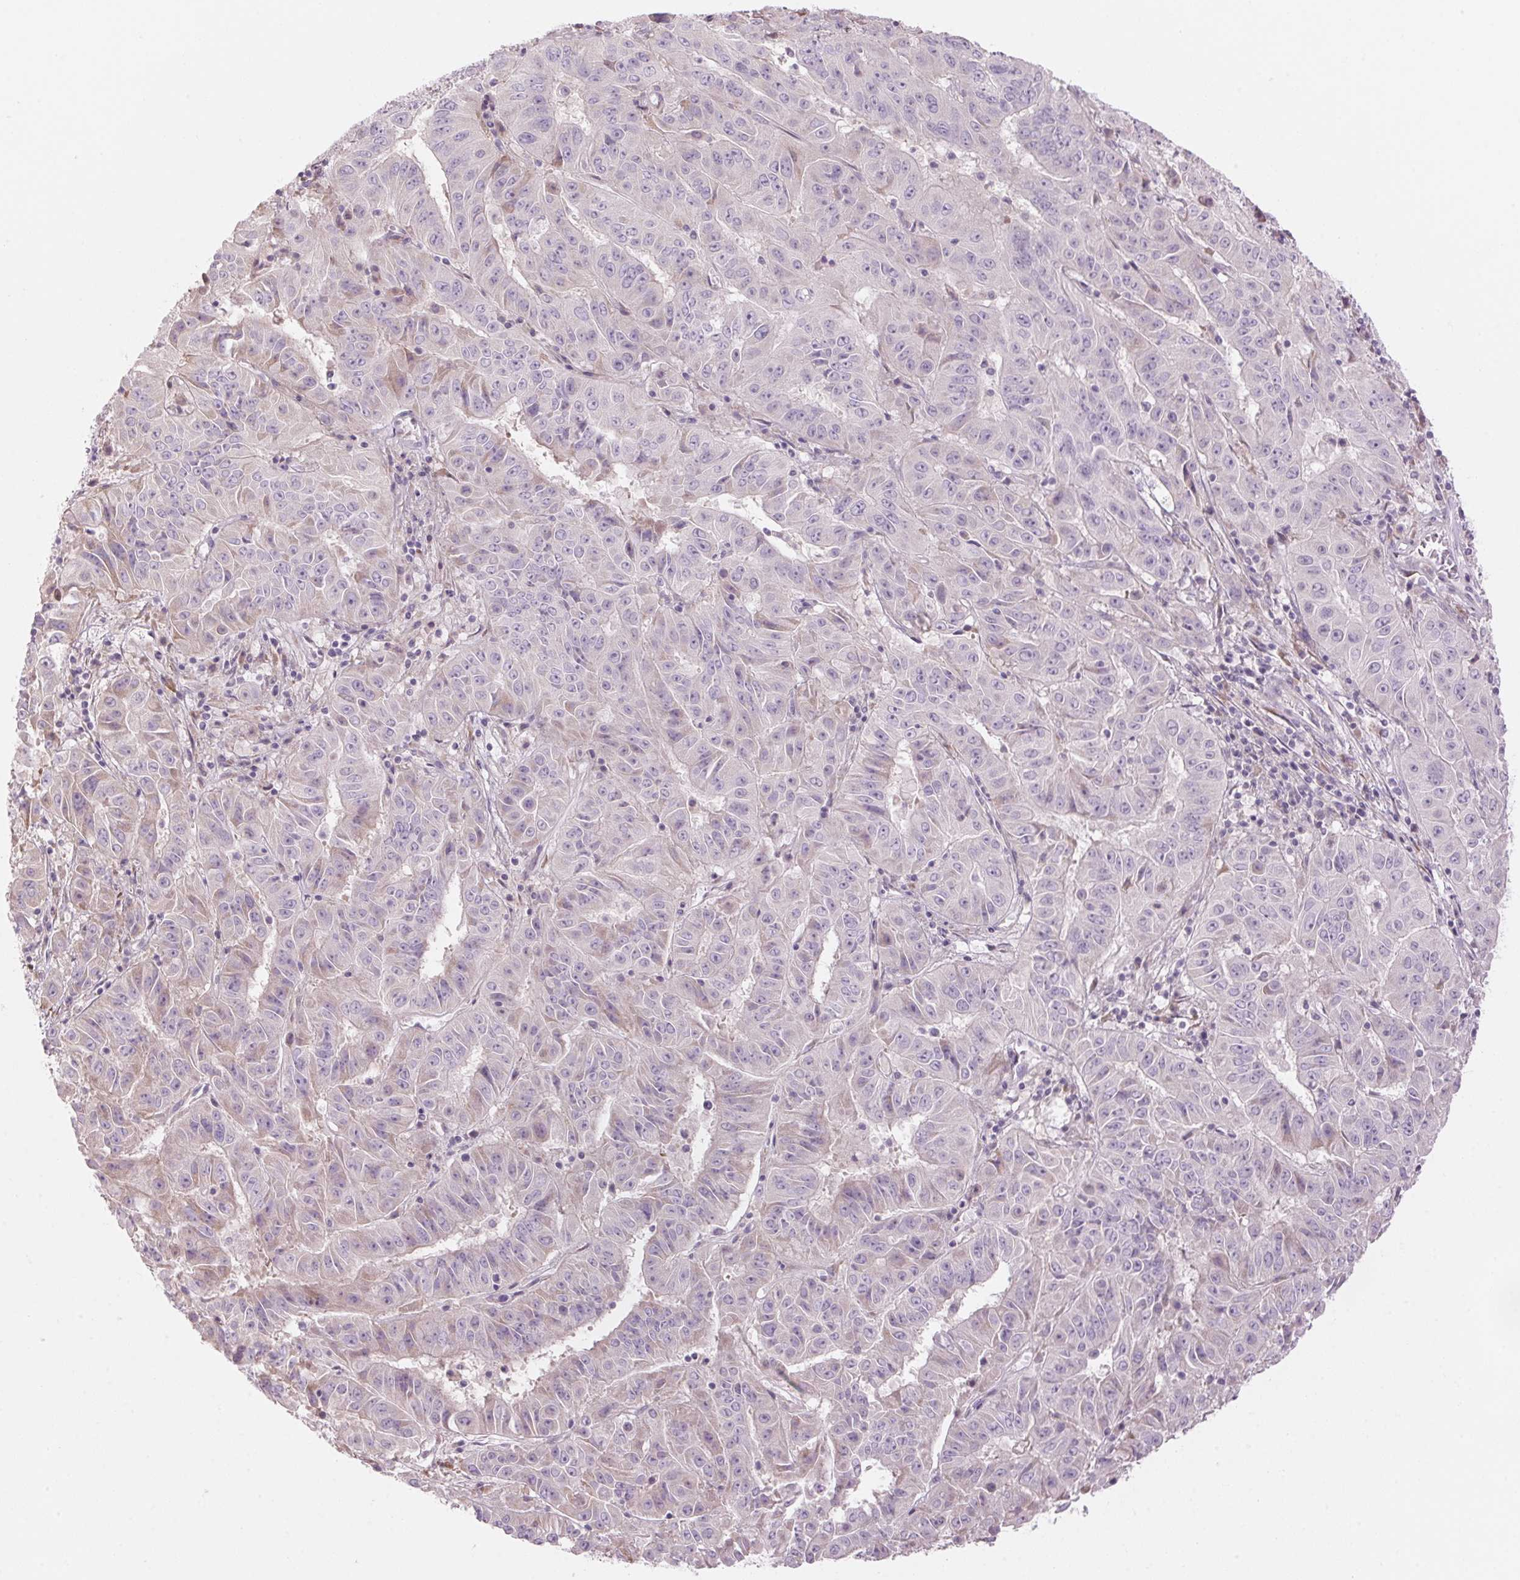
{"staining": {"intensity": "negative", "quantity": "none", "location": "none"}, "tissue": "pancreatic cancer", "cell_type": "Tumor cells", "image_type": "cancer", "snomed": [{"axis": "morphology", "description": "Adenocarcinoma, NOS"}, {"axis": "topography", "description": "Pancreas"}], "caption": "The photomicrograph shows no staining of tumor cells in pancreatic adenocarcinoma.", "gene": "GNMT", "patient": {"sex": "male", "age": 63}}